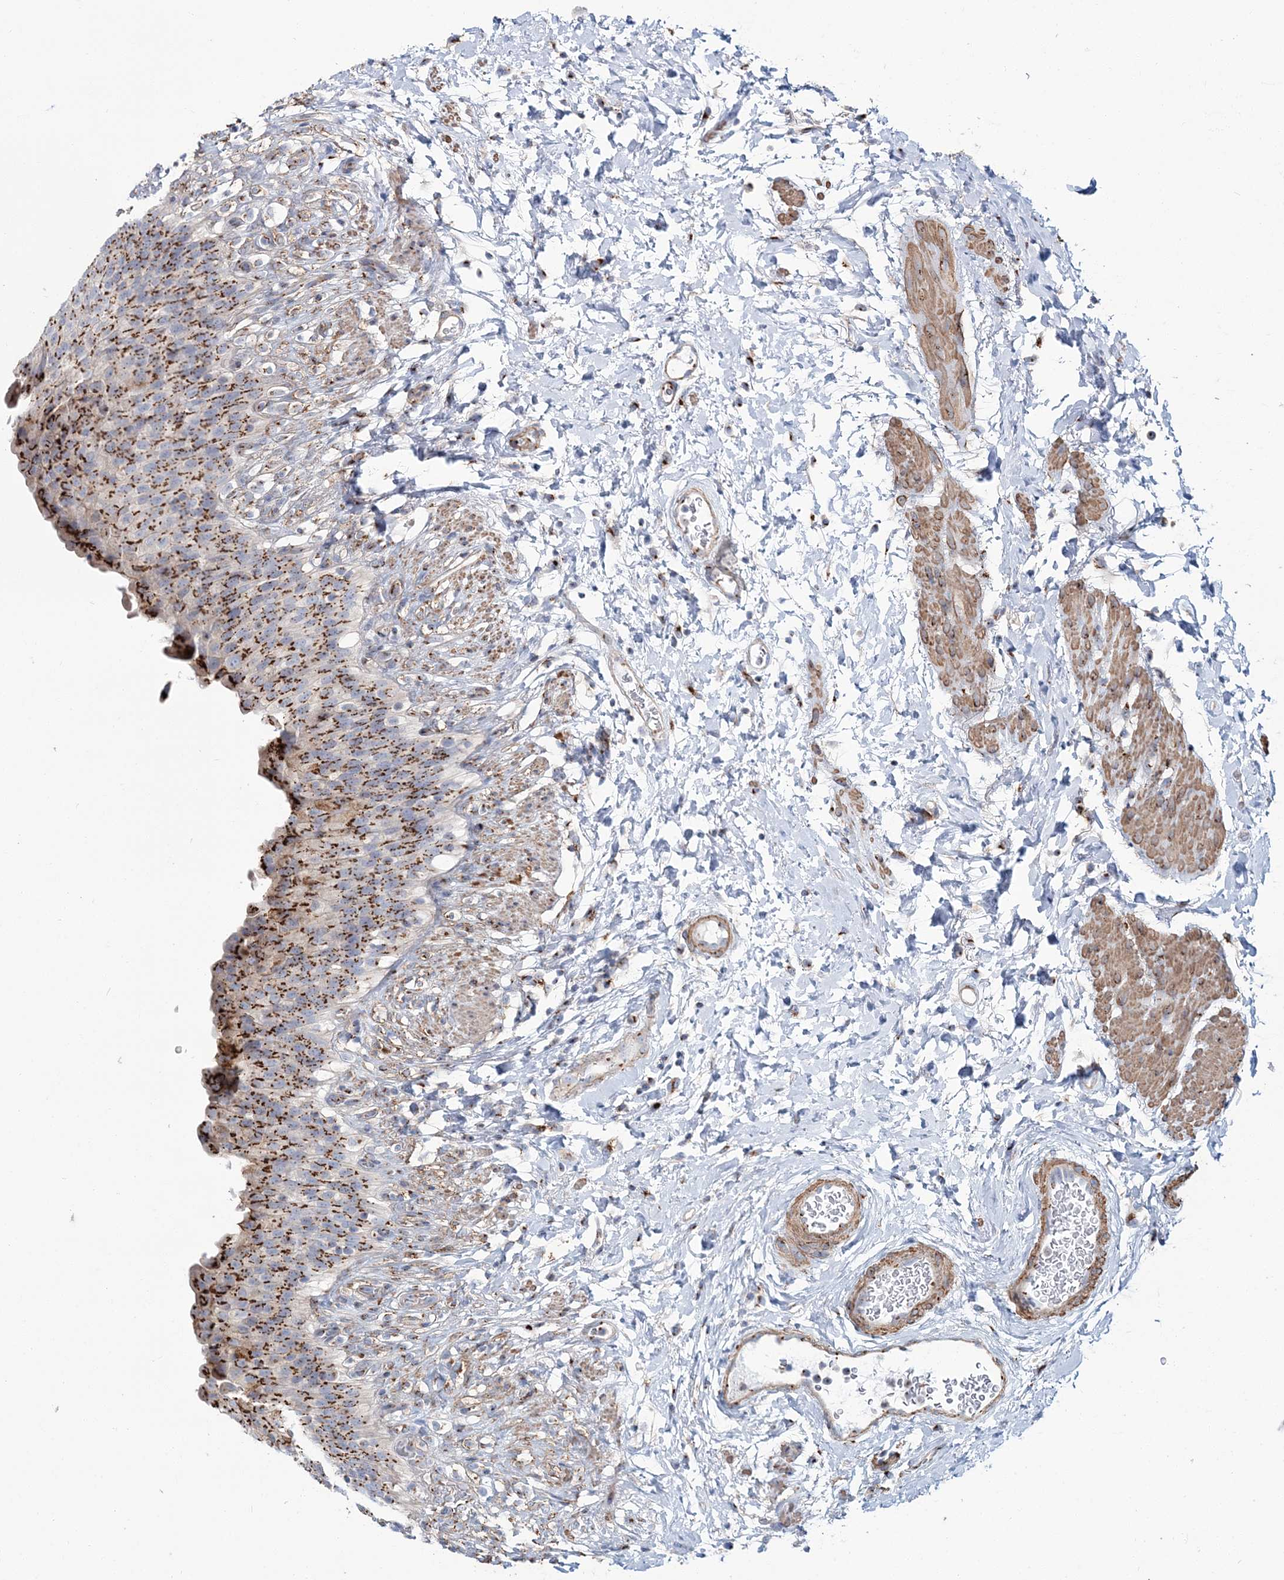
{"staining": {"intensity": "moderate", "quantity": ">75%", "location": "cytoplasmic/membranous"}, "tissue": "urinary bladder", "cell_type": "Urothelial cells", "image_type": "normal", "snomed": [{"axis": "morphology", "description": "Normal tissue, NOS"}, {"axis": "topography", "description": "Urinary bladder"}], "caption": "Moderate cytoplasmic/membranous staining is seen in approximately >75% of urothelial cells in benign urinary bladder. The staining was performed using DAB (3,3'-diaminobenzidine) to visualize the protein expression in brown, while the nuclei were stained in blue with hematoxylin (Magnification: 20x).", "gene": "MAN1A2", "patient": {"sex": "female", "age": 79}}